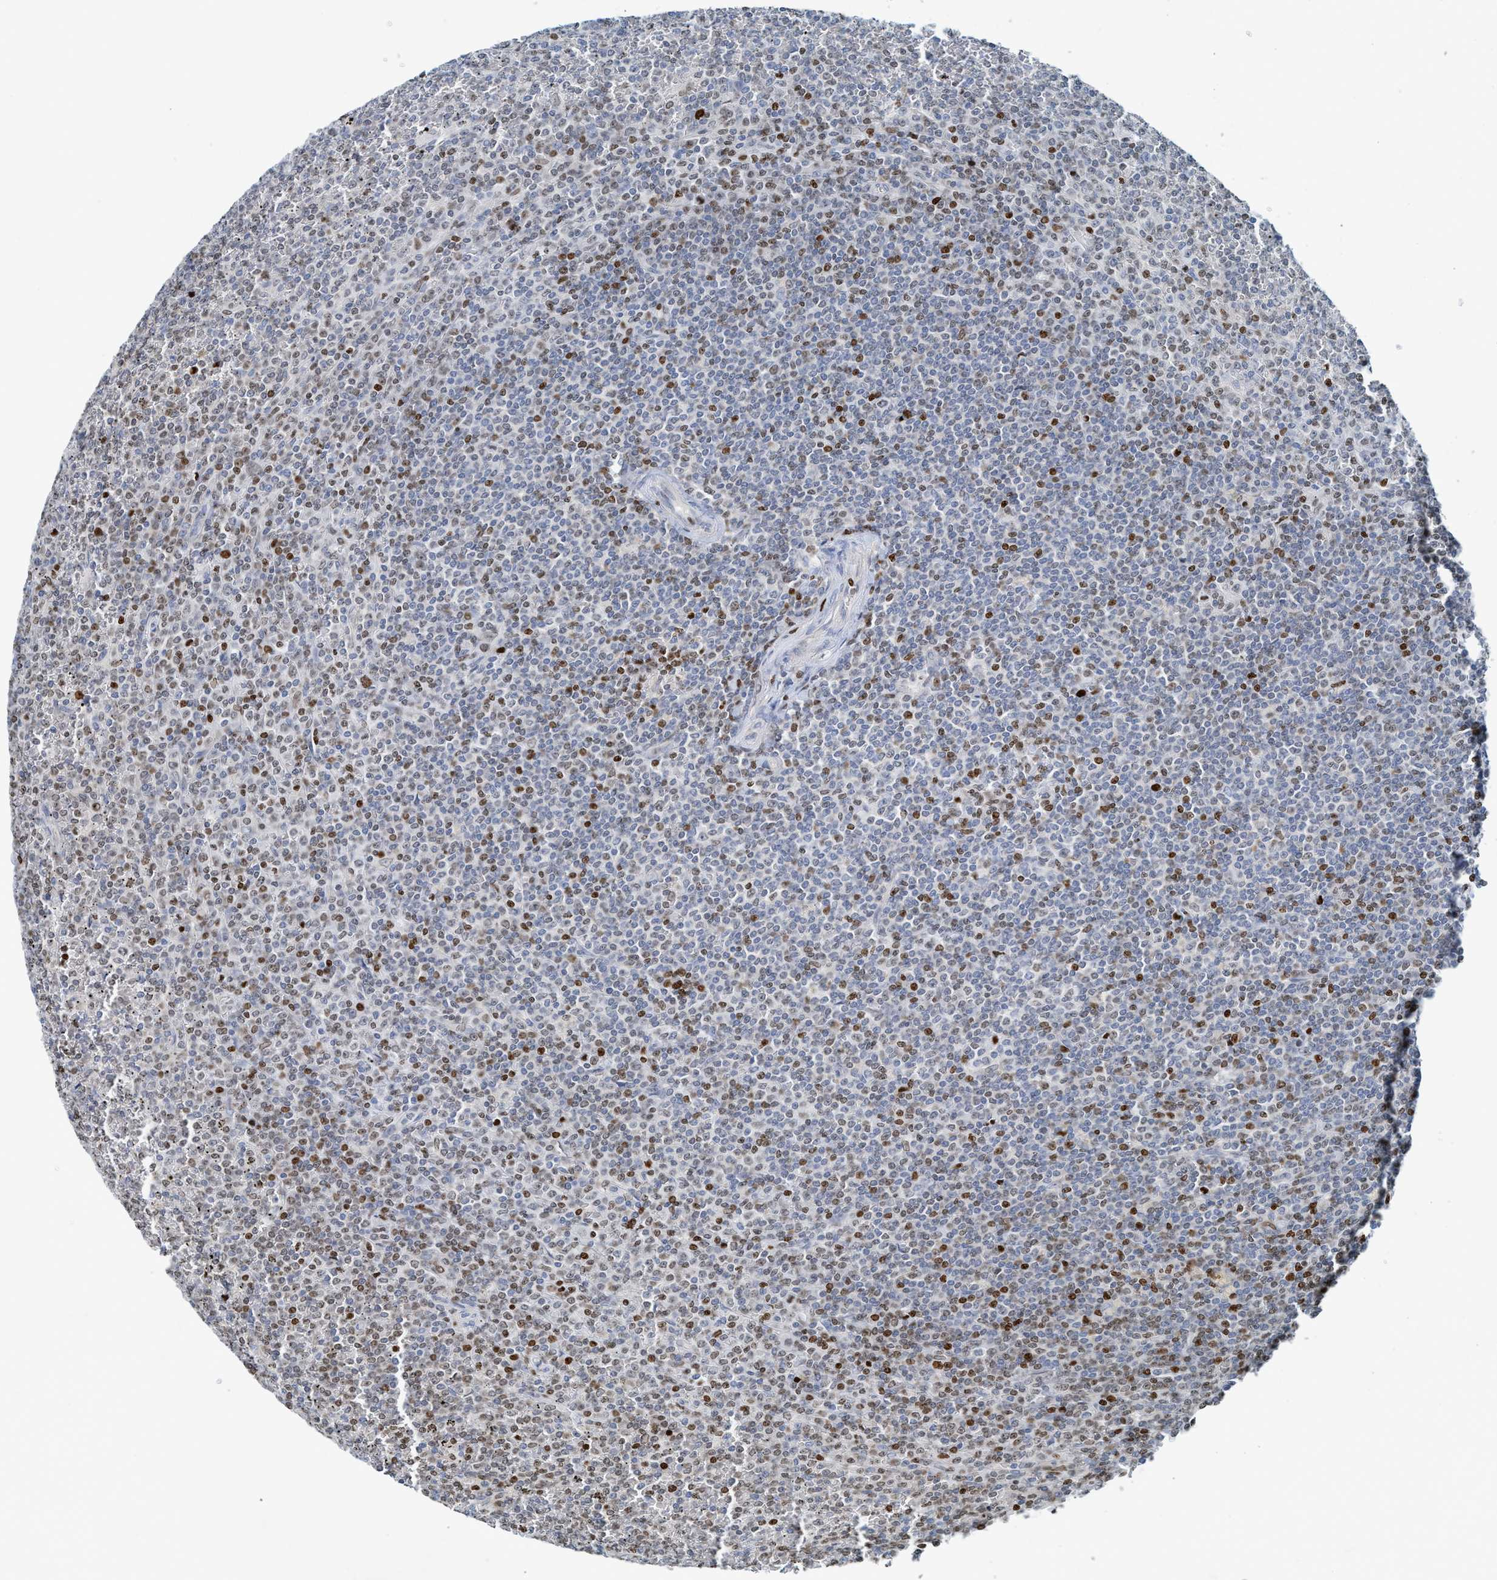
{"staining": {"intensity": "moderate", "quantity": "25%-75%", "location": "nuclear"}, "tissue": "lymphoma", "cell_type": "Tumor cells", "image_type": "cancer", "snomed": [{"axis": "morphology", "description": "Malignant lymphoma, non-Hodgkin's type, Low grade"}, {"axis": "topography", "description": "Spleen"}], "caption": "A micrograph of human lymphoma stained for a protein shows moderate nuclear brown staining in tumor cells. The staining was performed using DAB (3,3'-diaminobenzidine), with brown indicating positive protein expression. Nuclei are stained blue with hematoxylin.", "gene": "SH3D19", "patient": {"sex": "female", "age": 19}}